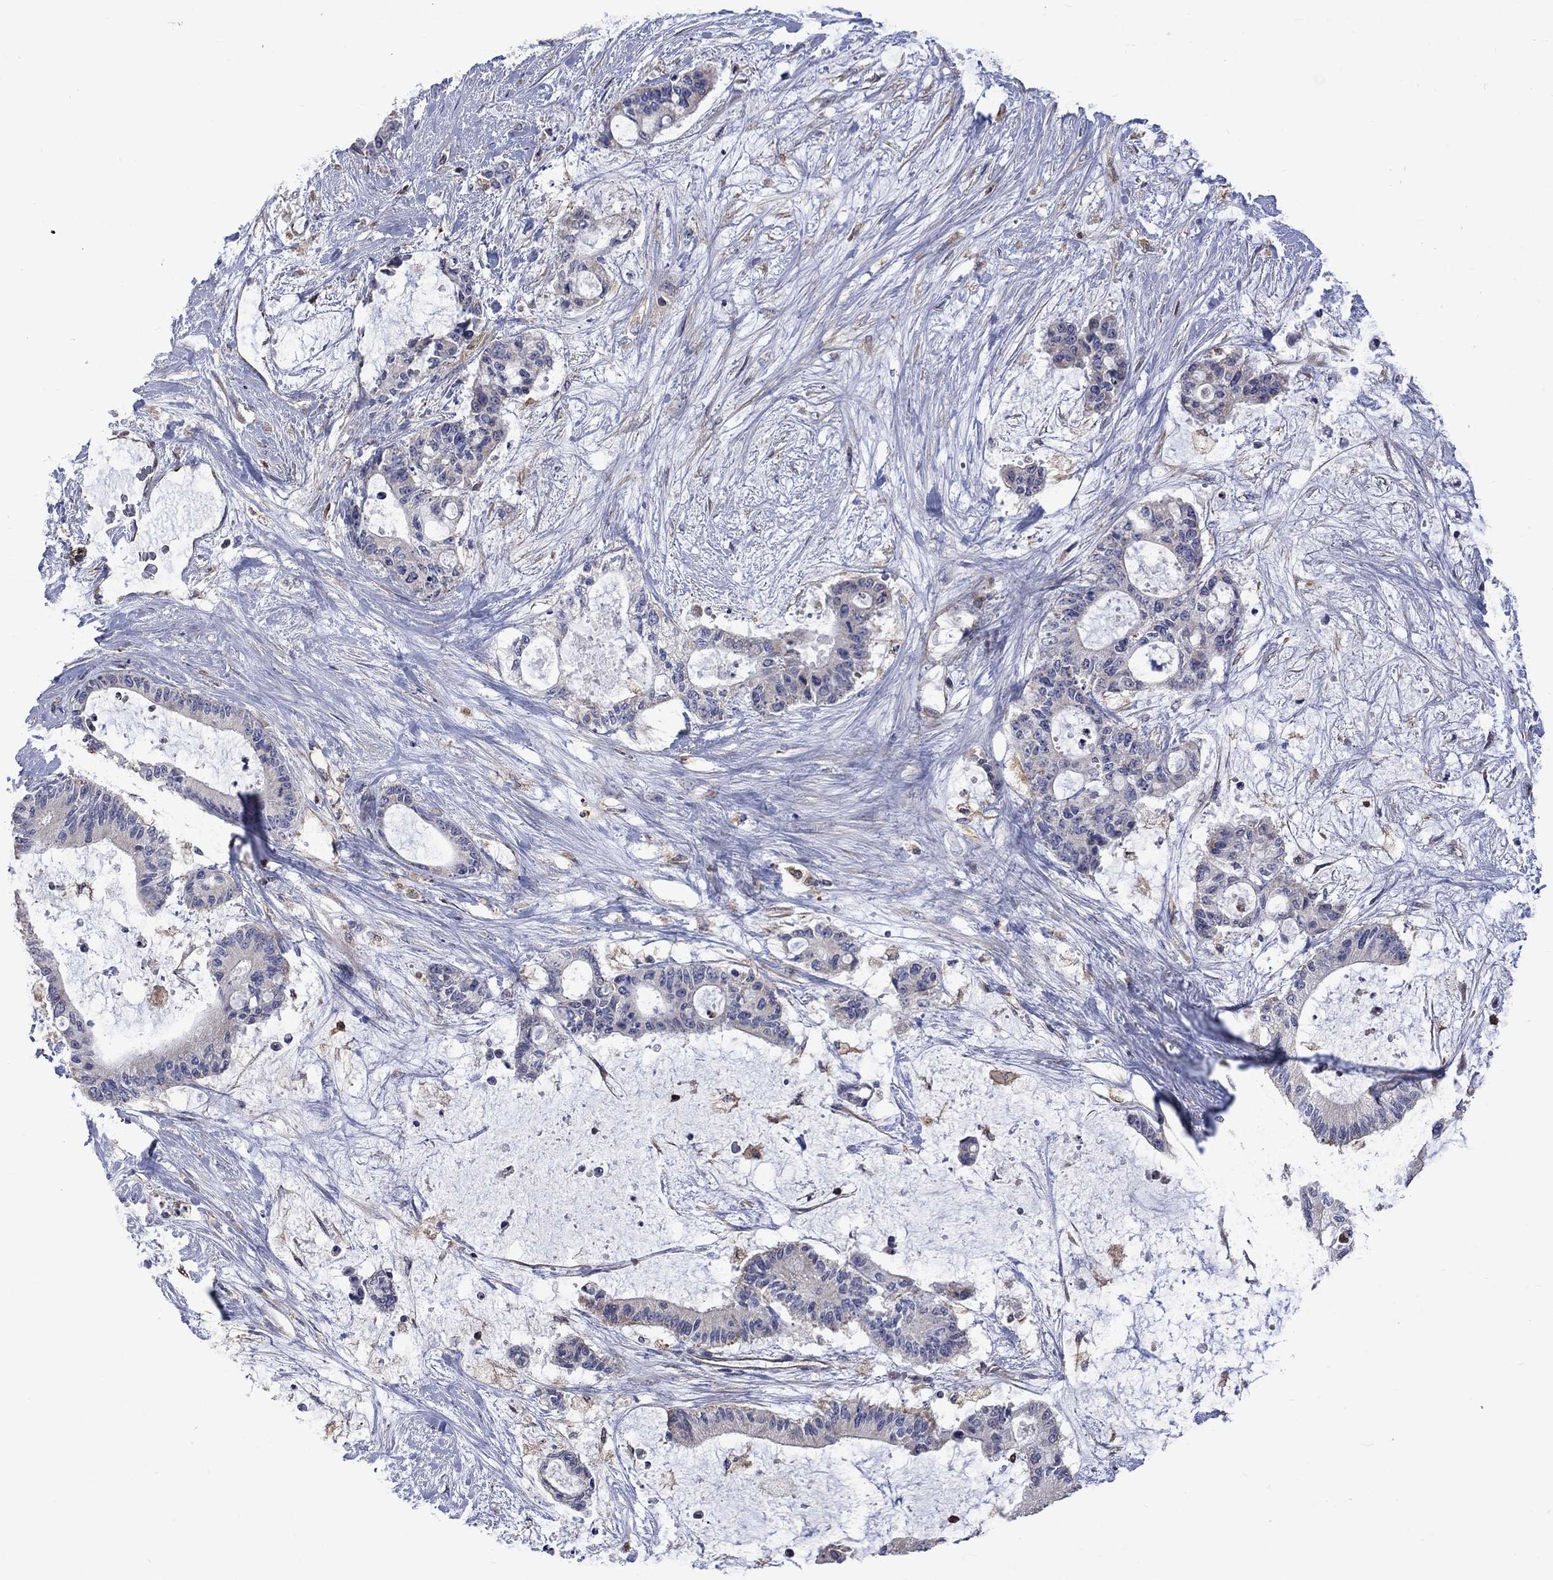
{"staining": {"intensity": "negative", "quantity": "none", "location": "none"}, "tissue": "liver cancer", "cell_type": "Tumor cells", "image_type": "cancer", "snomed": [{"axis": "morphology", "description": "Normal tissue, NOS"}, {"axis": "morphology", "description": "Cholangiocarcinoma"}, {"axis": "topography", "description": "Liver"}, {"axis": "topography", "description": "Peripheral nerve tissue"}], "caption": "A photomicrograph of cholangiocarcinoma (liver) stained for a protein exhibits no brown staining in tumor cells. The staining was performed using DAB to visualize the protein expression in brown, while the nuclei were stained in blue with hematoxylin (Magnification: 20x).", "gene": "CAMKK2", "patient": {"sex": "female", "age": 73}}